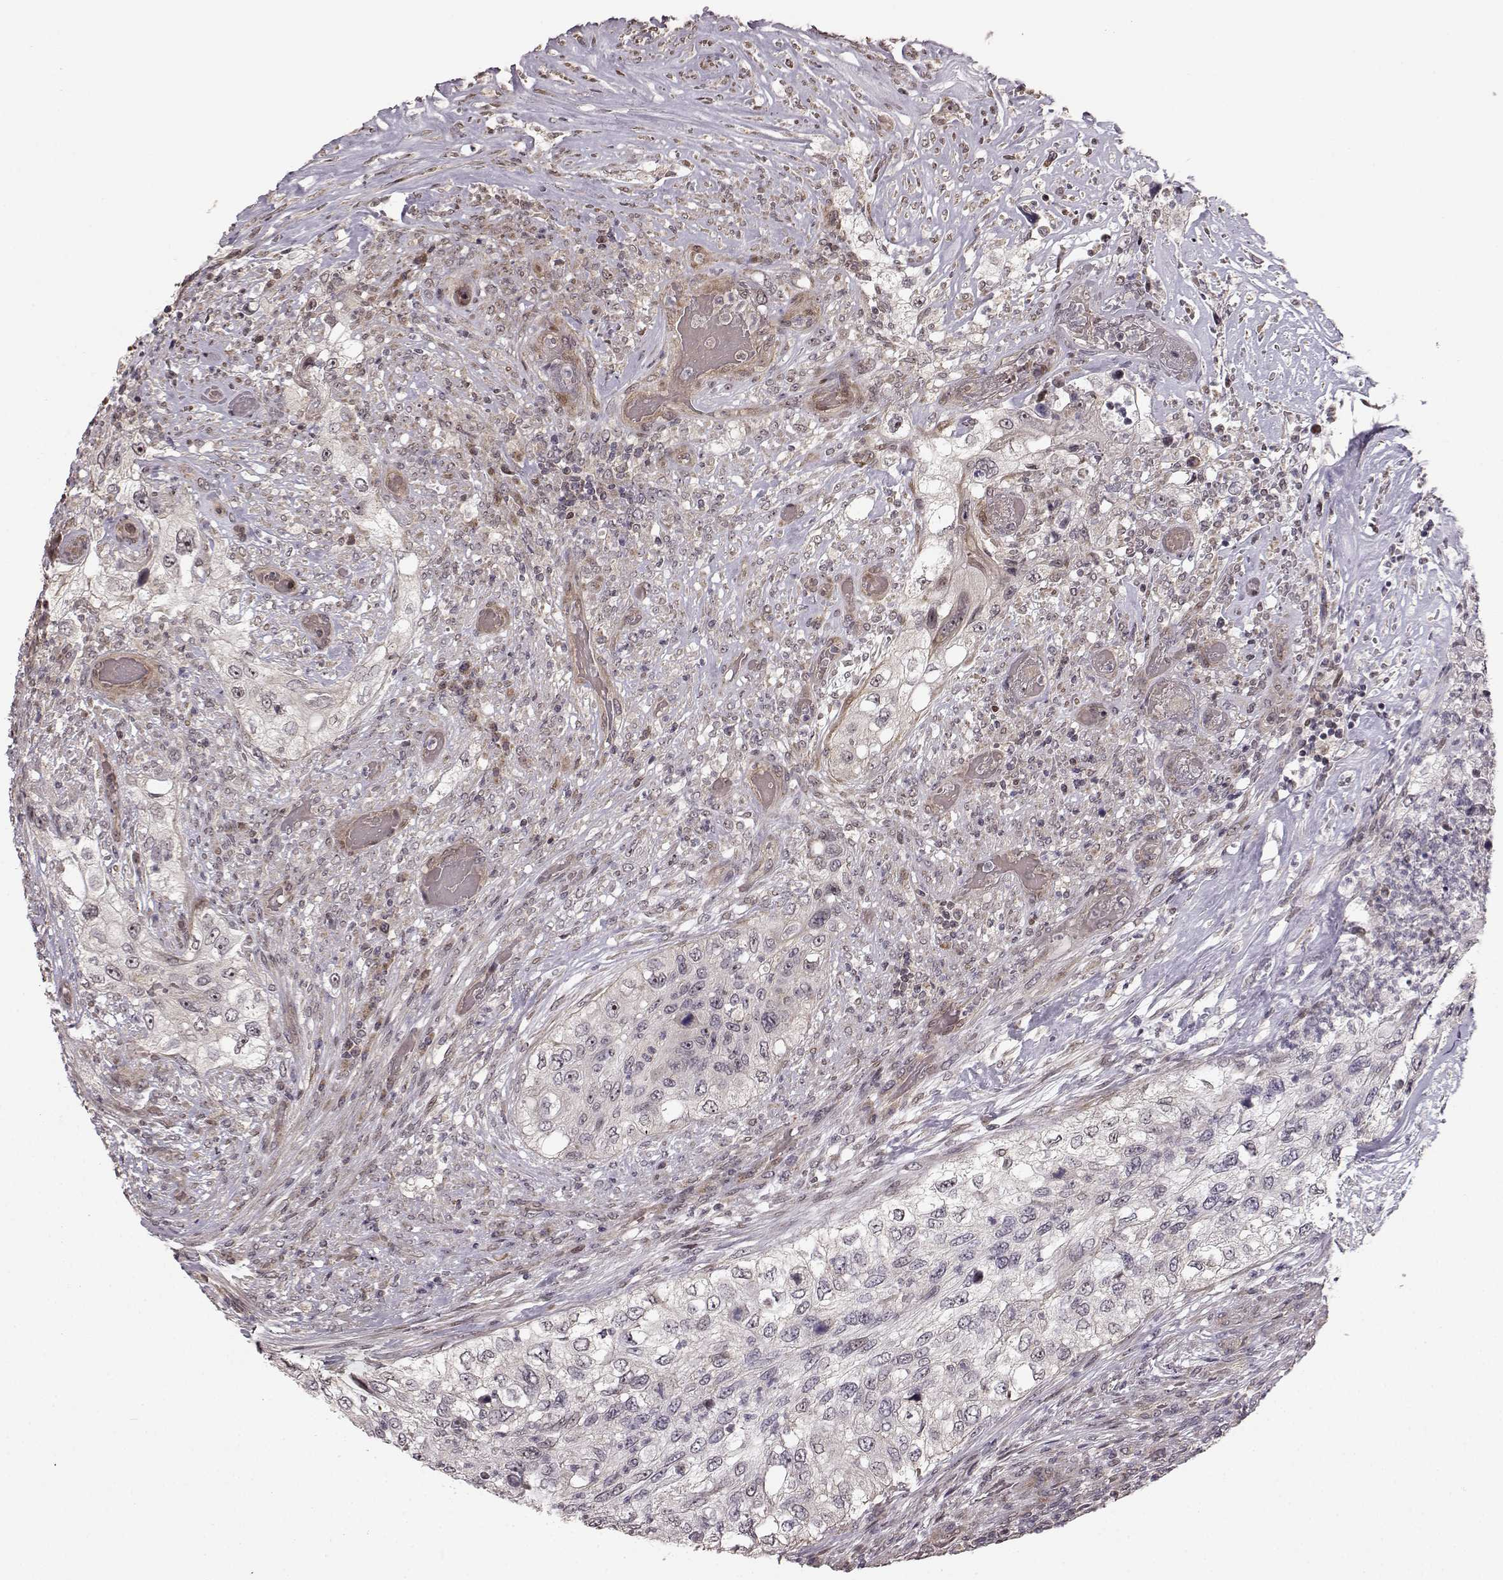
{"staining": {"intensity": "negative", "quantity": "none", "location": "none"}, "tissue": "urothelial cancer", "cell_type": "Tumor cells", "image_type": "cancer", "snomed": [{"axis": "morphology", "description": "Urothelial carcinoma, High grade"}, {"axis": "topography", "description": "Urinary bladder"}], "caption": "Image shows no significant protein staining in tumor cells of urothelial cancer. (DAB (3,3'-diaminobenzidine) IHC with hematoxylin counter stain).", "gene": "BACH2", "patient": {"sex": "female", "age": 60}}